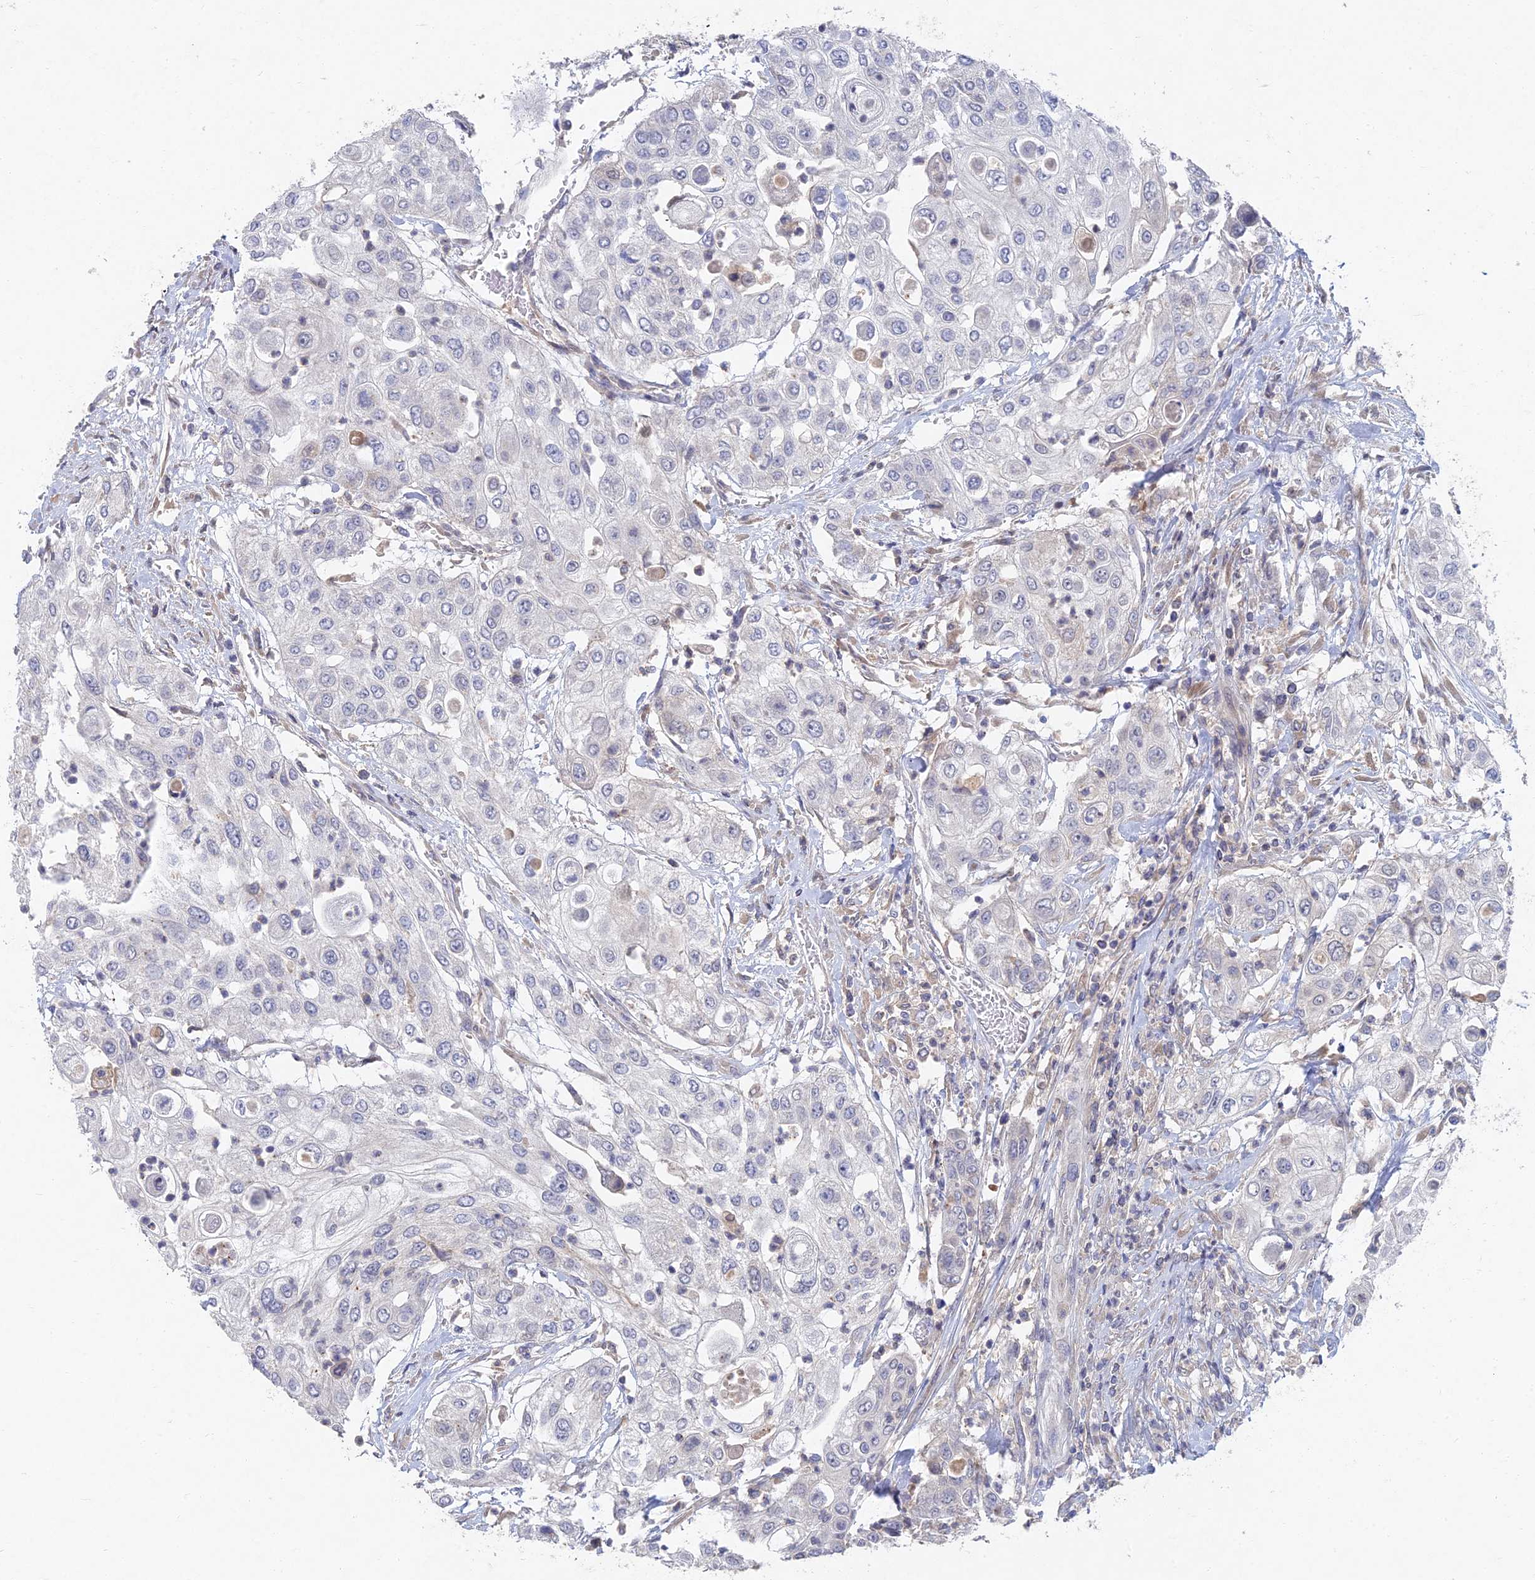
{"staining": {"intensity": "negative", "quantity": "none", "location": "none"}, "tissue": "urothelial cancer", "cell_type": "Tumor cells", "image_type": "cancer", "snomed": [{"axis": "morphology", "description": "Urothelial carcinoma, High grade"}, {"axis": "topography", "description": "Urinary bladder"}], "caption": "Micrograph shows no significant protein expression in tumor cells of urothelial cancer. (Immunohistochemistry (ihc), brightfield microscopy, high magnification).", "gene": "GNA15", "patient": {"sex": "female", "age": 79}}